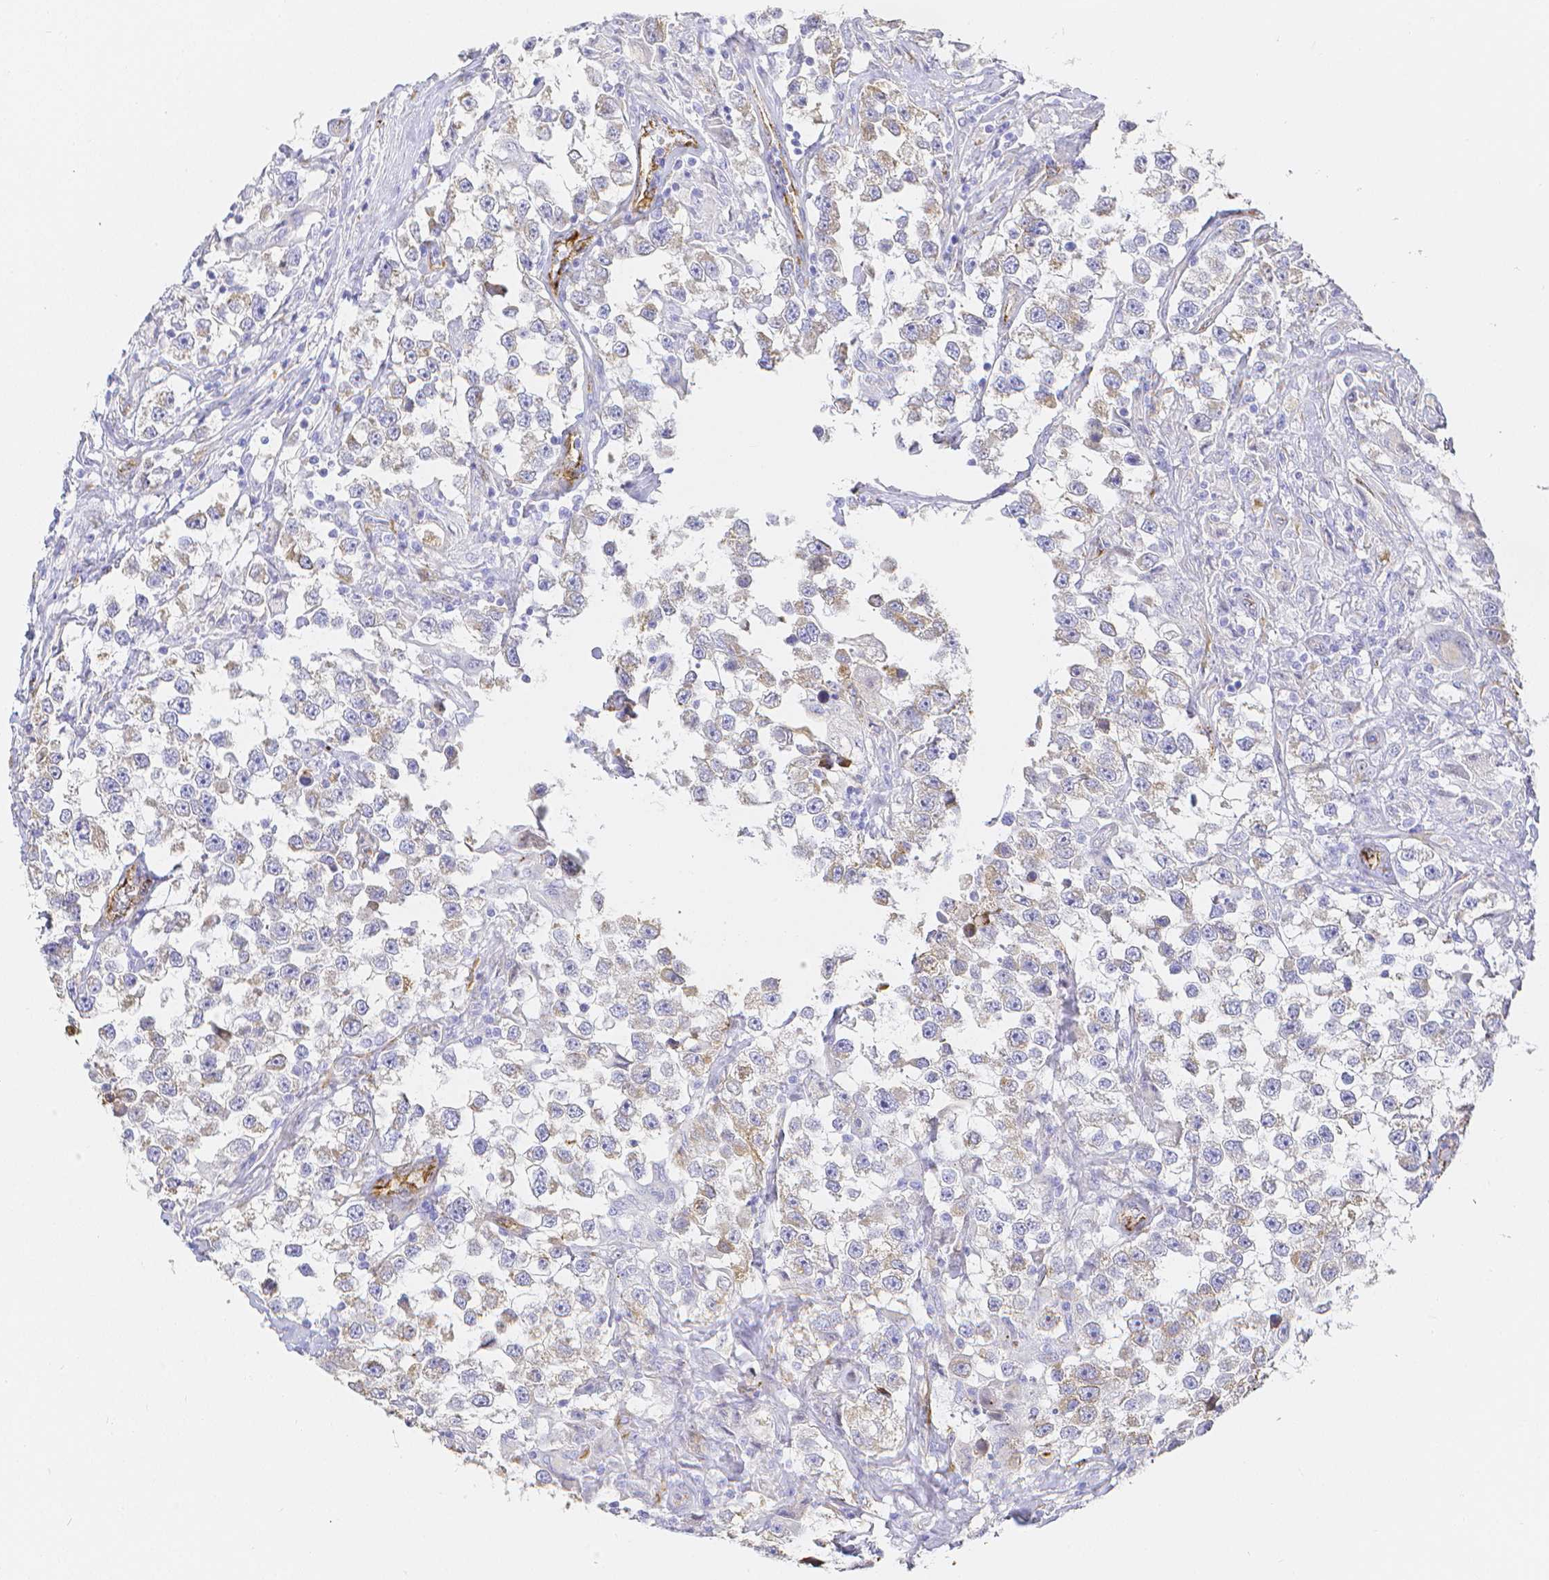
{"staining": {"intensity": "negative", "quantity": "none", "location": "none"}, "tissue": "testis cancer", "cell_type": "Tumor cells", "image_type": "cancer", "snomed": [{"axis": "morphology", "description": "Seminoma, NOS"}, {"axis": "topography", "description": "Testis"}], "caption": "The IHC histopathology image has no significant staining in tumor cells of testis seminoma tissue.", "gene": "SMURF1", "patient": {"sex": "male", "age": 46}}